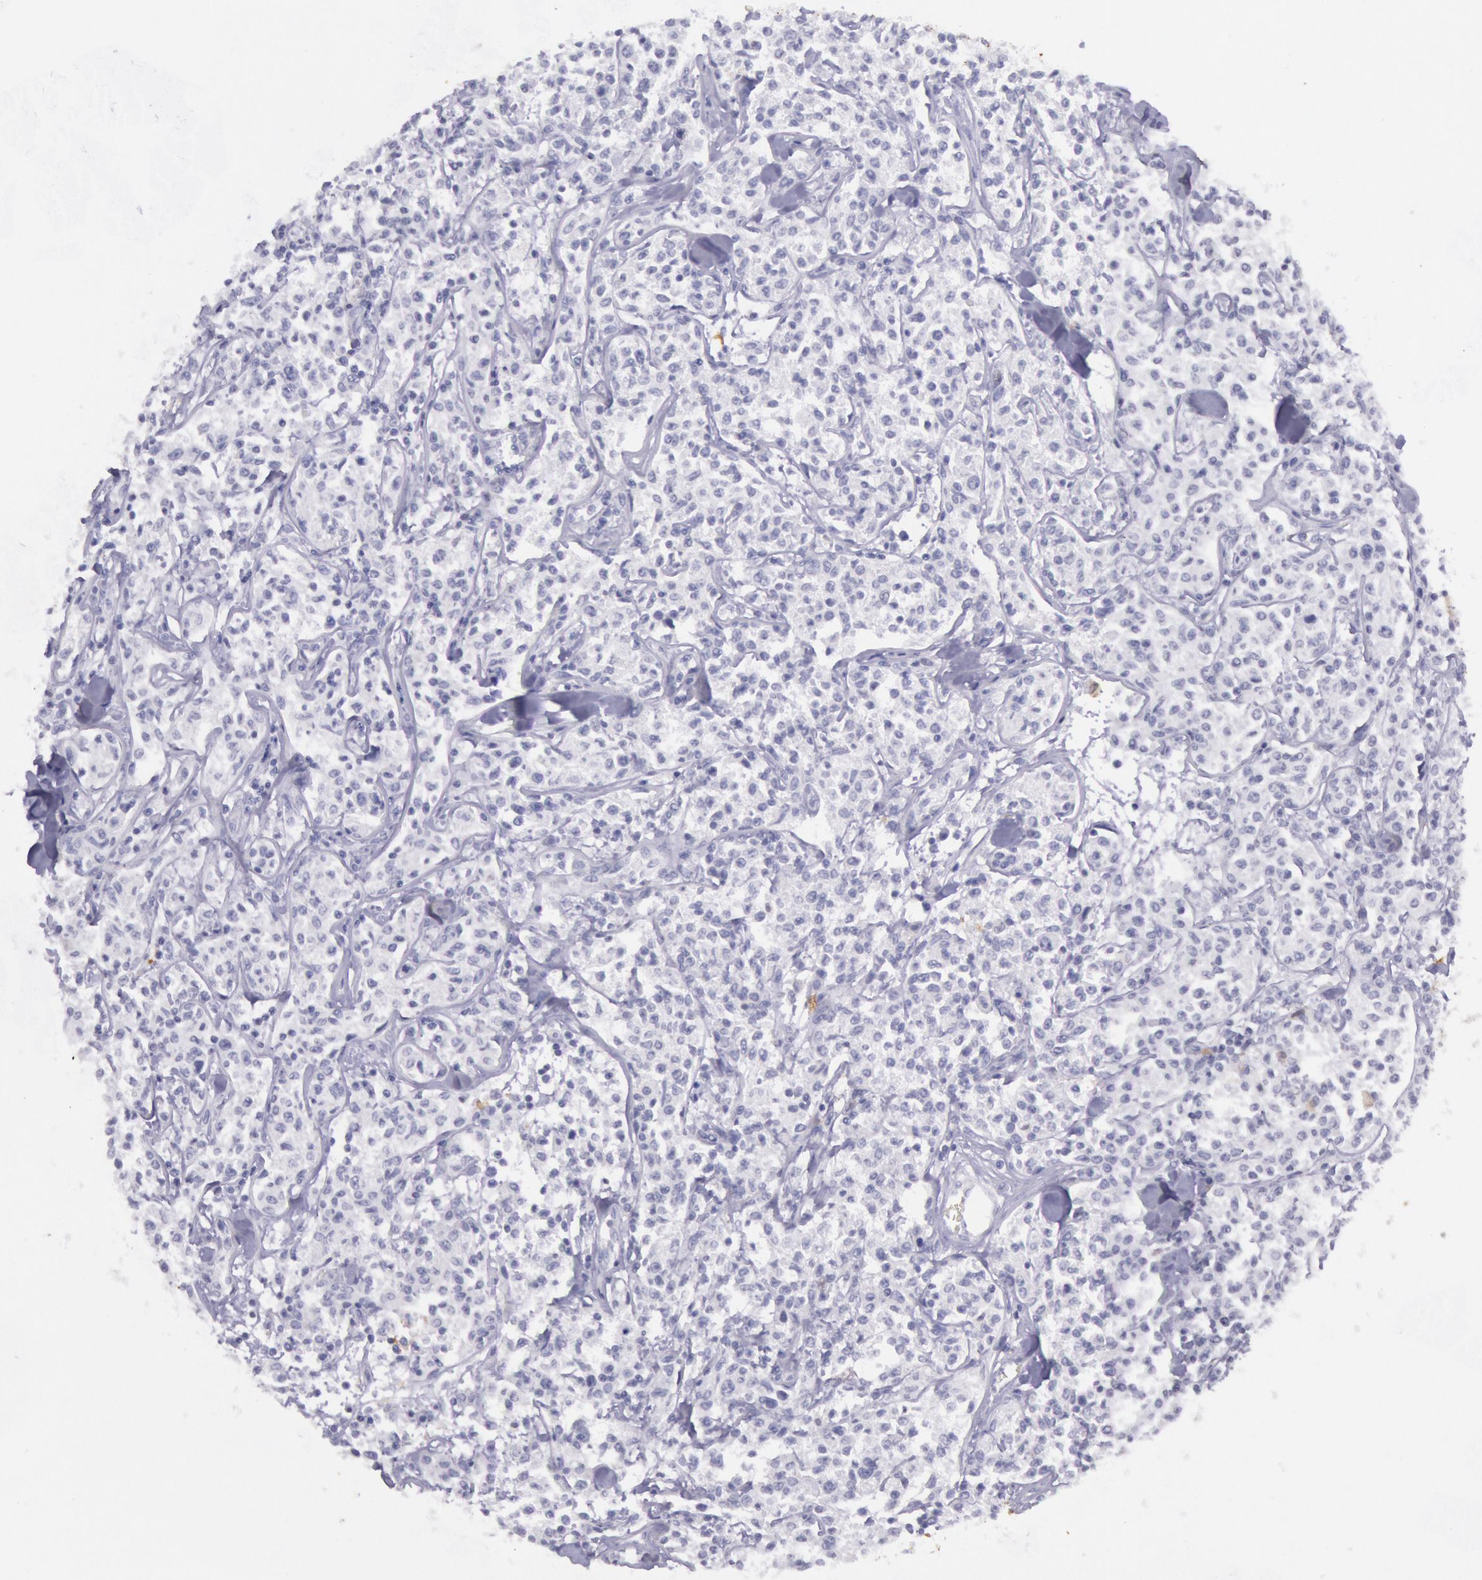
{"staining": {"intensity": "negative", "quantity": "none", "location": "none"}, "tissue": "lymphoma", "cell_type": "Tumor cells", "image_type": "cancer", "snomed": [{"axis": "morphology", "description": "Malignant lymphoma, non-Hodgkin's type, Low grade"}, {"axis": "topography", "description": "Small intestine"}], "caption": "This photomicrograph is of lymphoma stained with IHC to label a protein in brown with the nuclei are counter-stained blue. There is no positivity in tumor cells.", "gene": "CKB", "patient": {"sex": "female", "age": 59}}